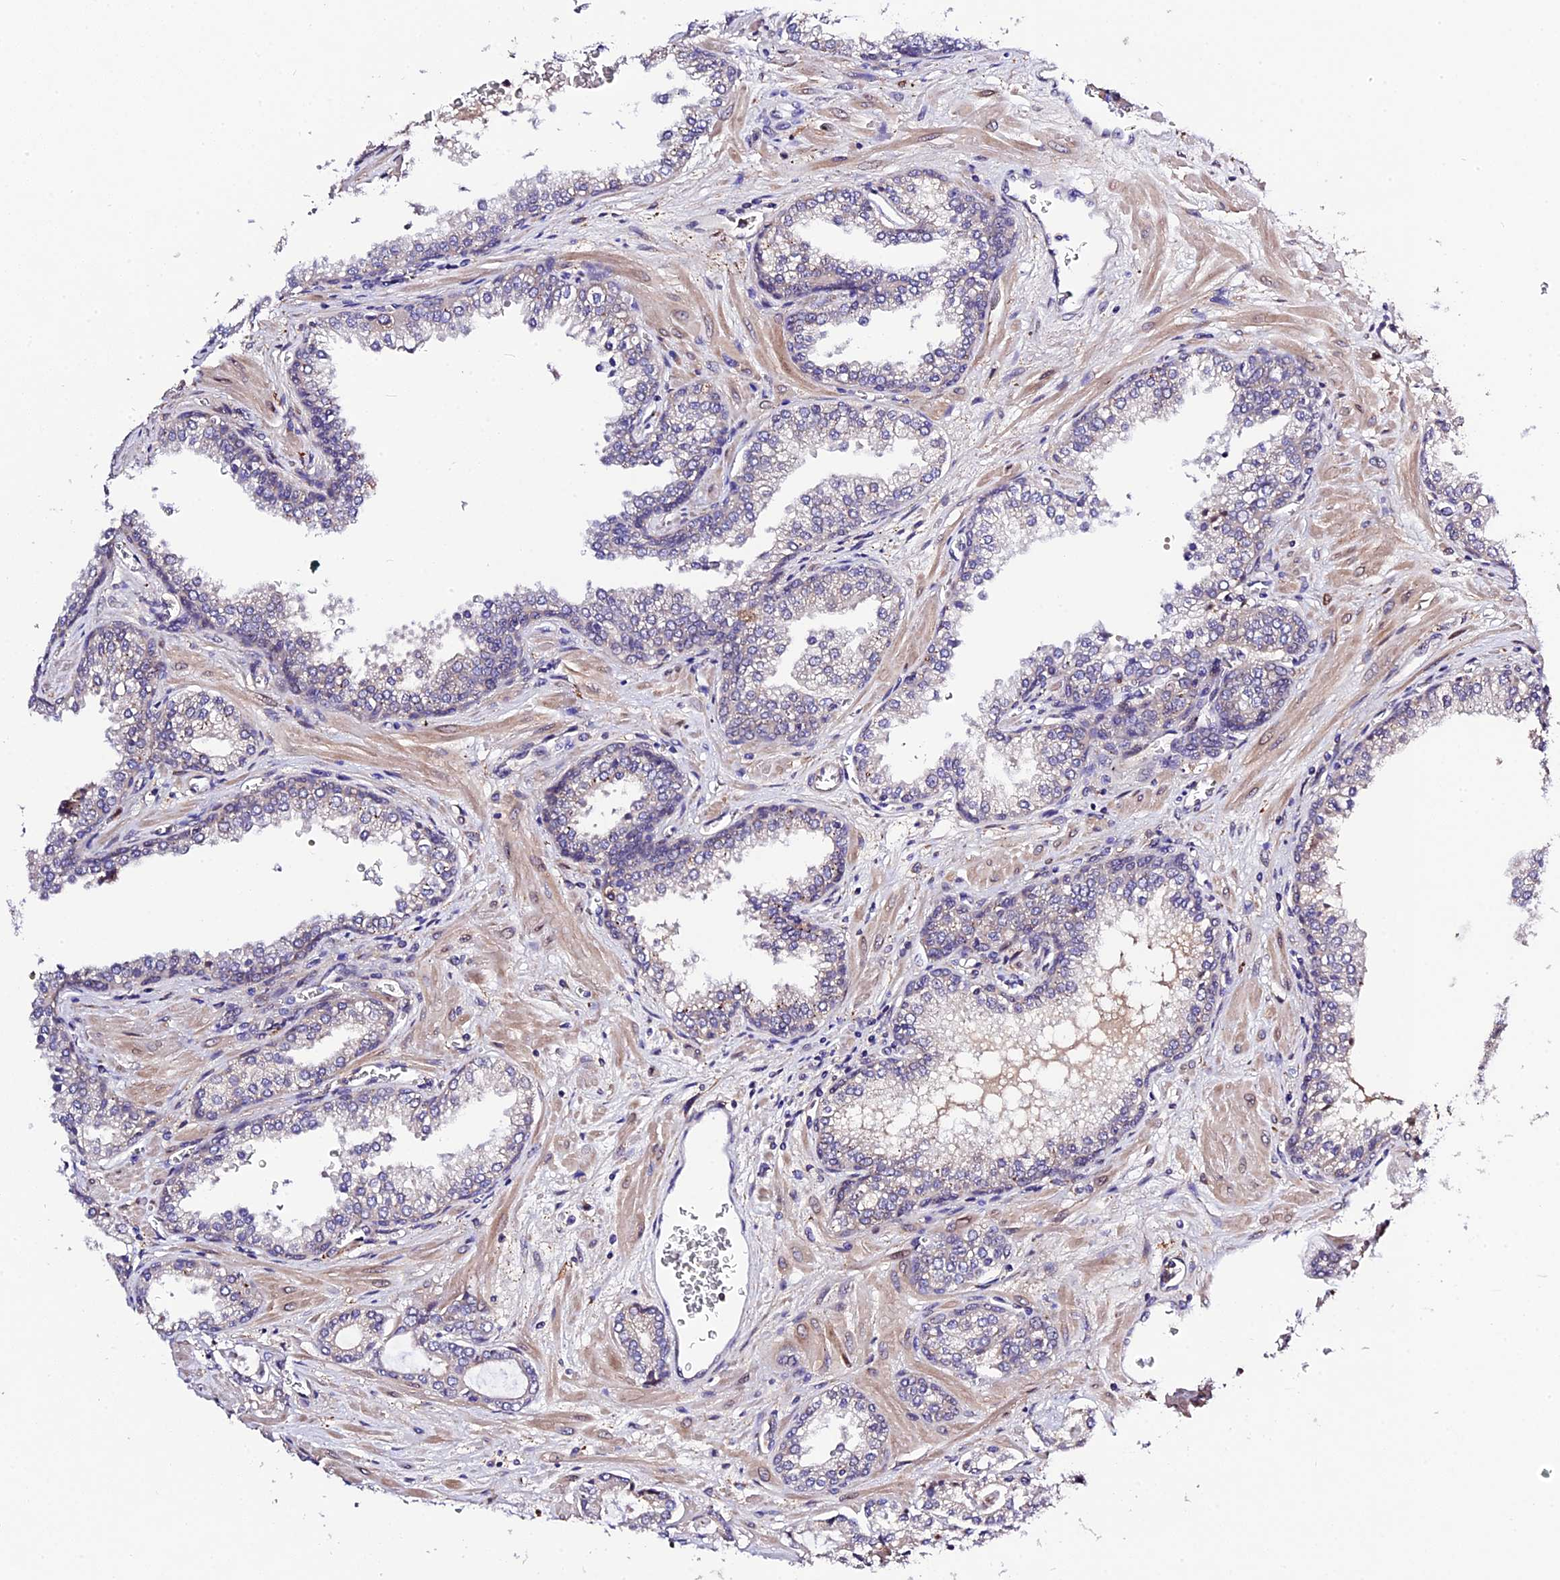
{"staining": {"intensity": "negative", "quantity": "none", "location": "none"}, "tissue": "prostate cancer", "cell_type": "Tumor cells", "image_type": "cancer", "snomed": [{"axis": "morphology", "description": "Adenocarcinoma, Low grade"}, {"axis": "topography", "description": "Prostate"}], "caption": "A high-resolution micrograph shows immunohistochemistry staining of prostate cancer (adenocarcinoma (low-grade)), which reveals no significant expression in tumor cells. The staining was performed using DAB to visualize the protein expression in brown, while the nuclei were stained in blue with hematoxylin (Magnification: 20x).", "gene": "CILP2", "patient": {"sex": "male", "age": 67}}